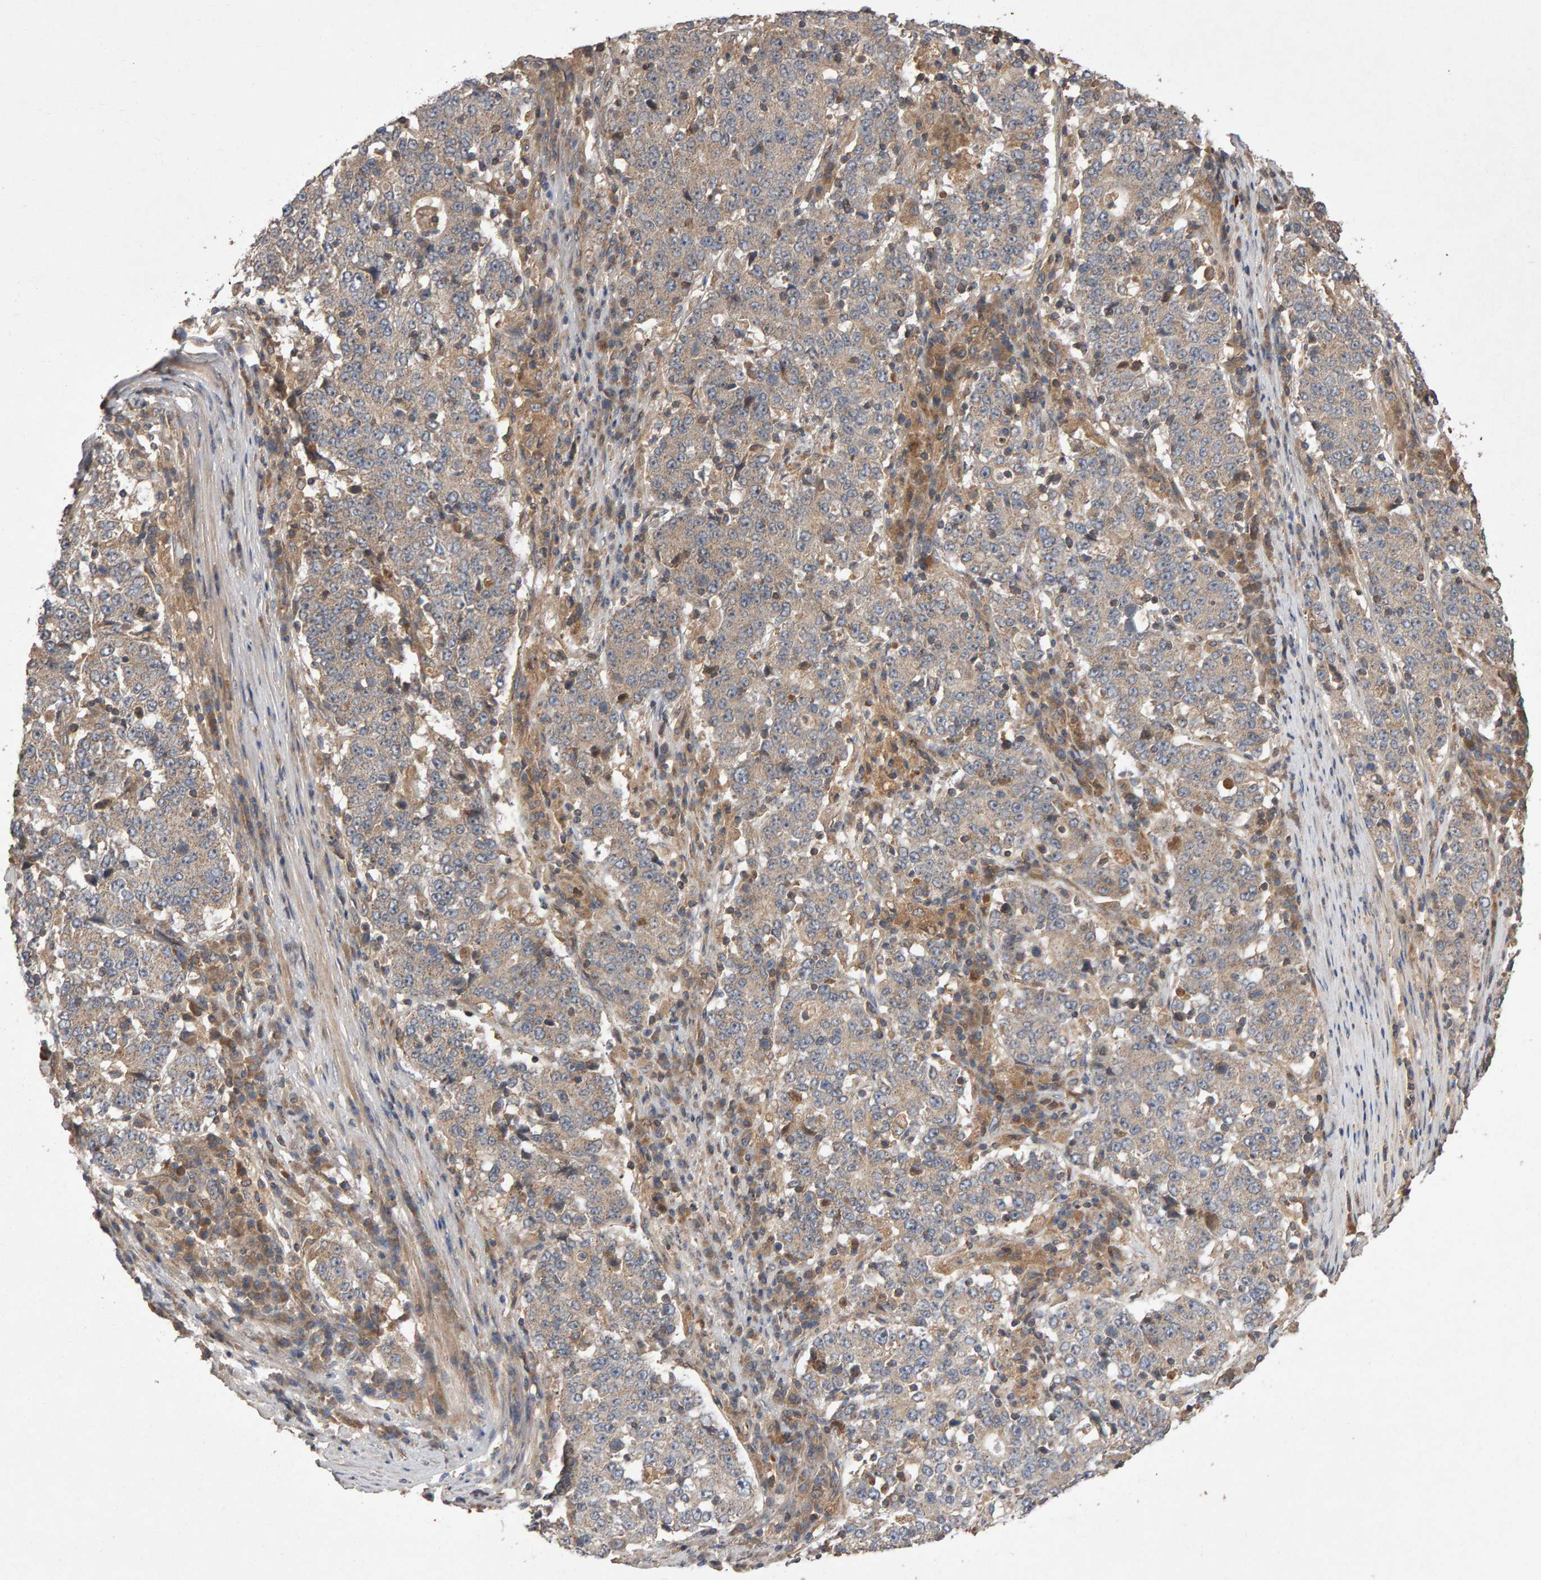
{"staining": {"intensity": "negative", "quantity": "none", "location": "none"}, "tissue": "stomach cancer", "cell_type": "Tumor cells", "image_type": "cancer", "snomed": [{"axis": "morphology", "description": "Adenocarcinoma, NOS"}, {"axis": "topography", "description": "Stomach"}], "caption": "Immunohistochemical staining of adenocarcinoma (stomach) displays no significant positivity in tumor cells.", "gene": "PGS1", "patient": {"sex": "male", "age": 59}}